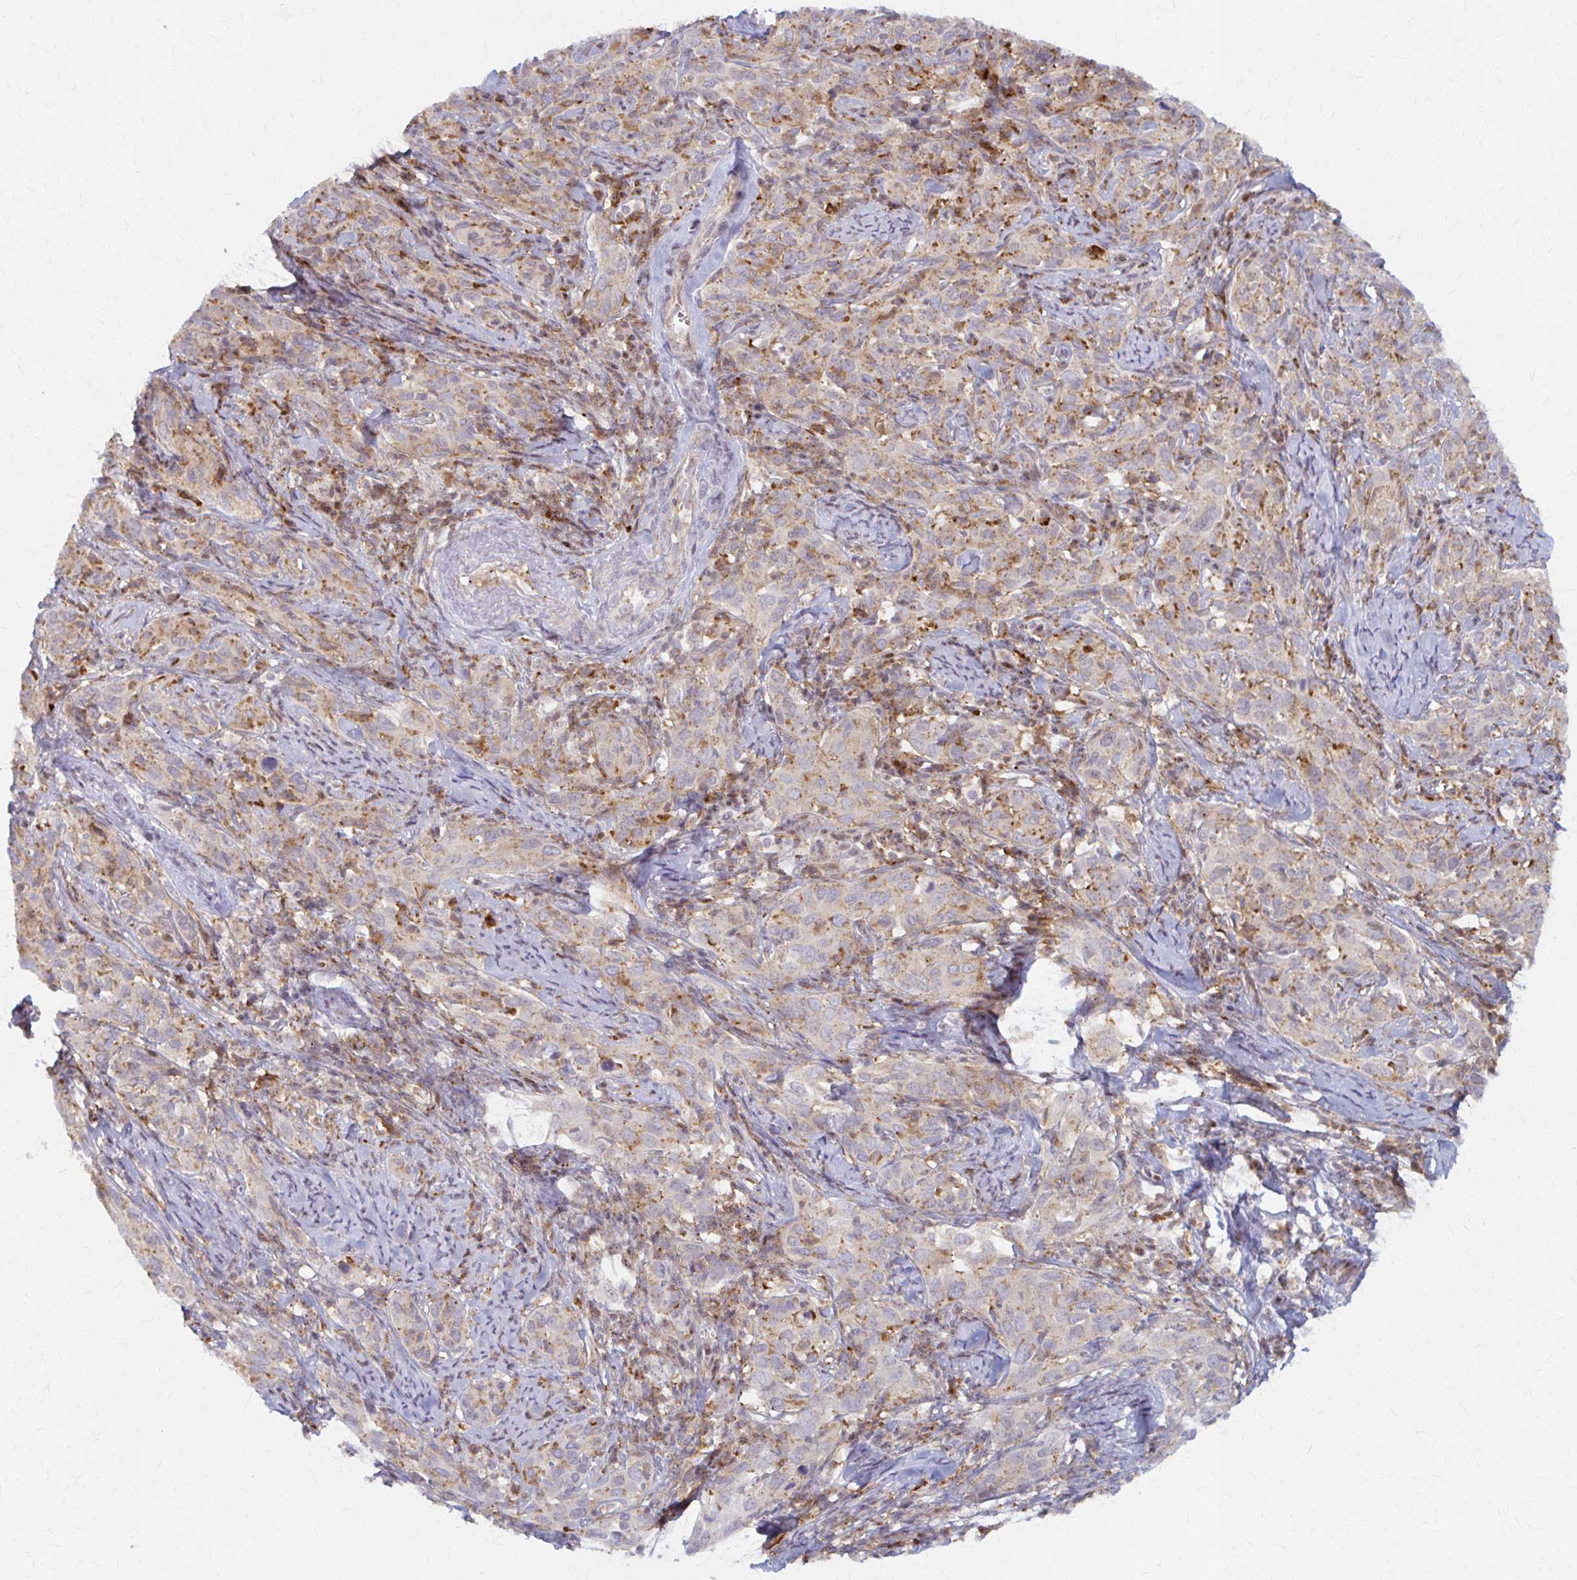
{"staining": {"intensity": "moderate", "quantity": "25%-75%", "location": "cytoplasmic/membranous"}, "tissue": "cervical cancer", "cell_type": "Tumor cells", "image_type": "cancer", "snomed": [{"axis": "morphology", "description": "Normal tissue, NOS"}, {"axis": "morphology", "description": "Squamous cell carcinoma, NOS"}, {"axis": "topography", "description": "Cervix"}], "caption": "A medium amount of moderate cytoplasmic/membranous expression is appreciated in about 25%-75% of tumor cells in squamous cell carcinoma (cervical) tissue.", "gene": "ARHGAP35", "patient": {"sex": "female", "age": 51}}